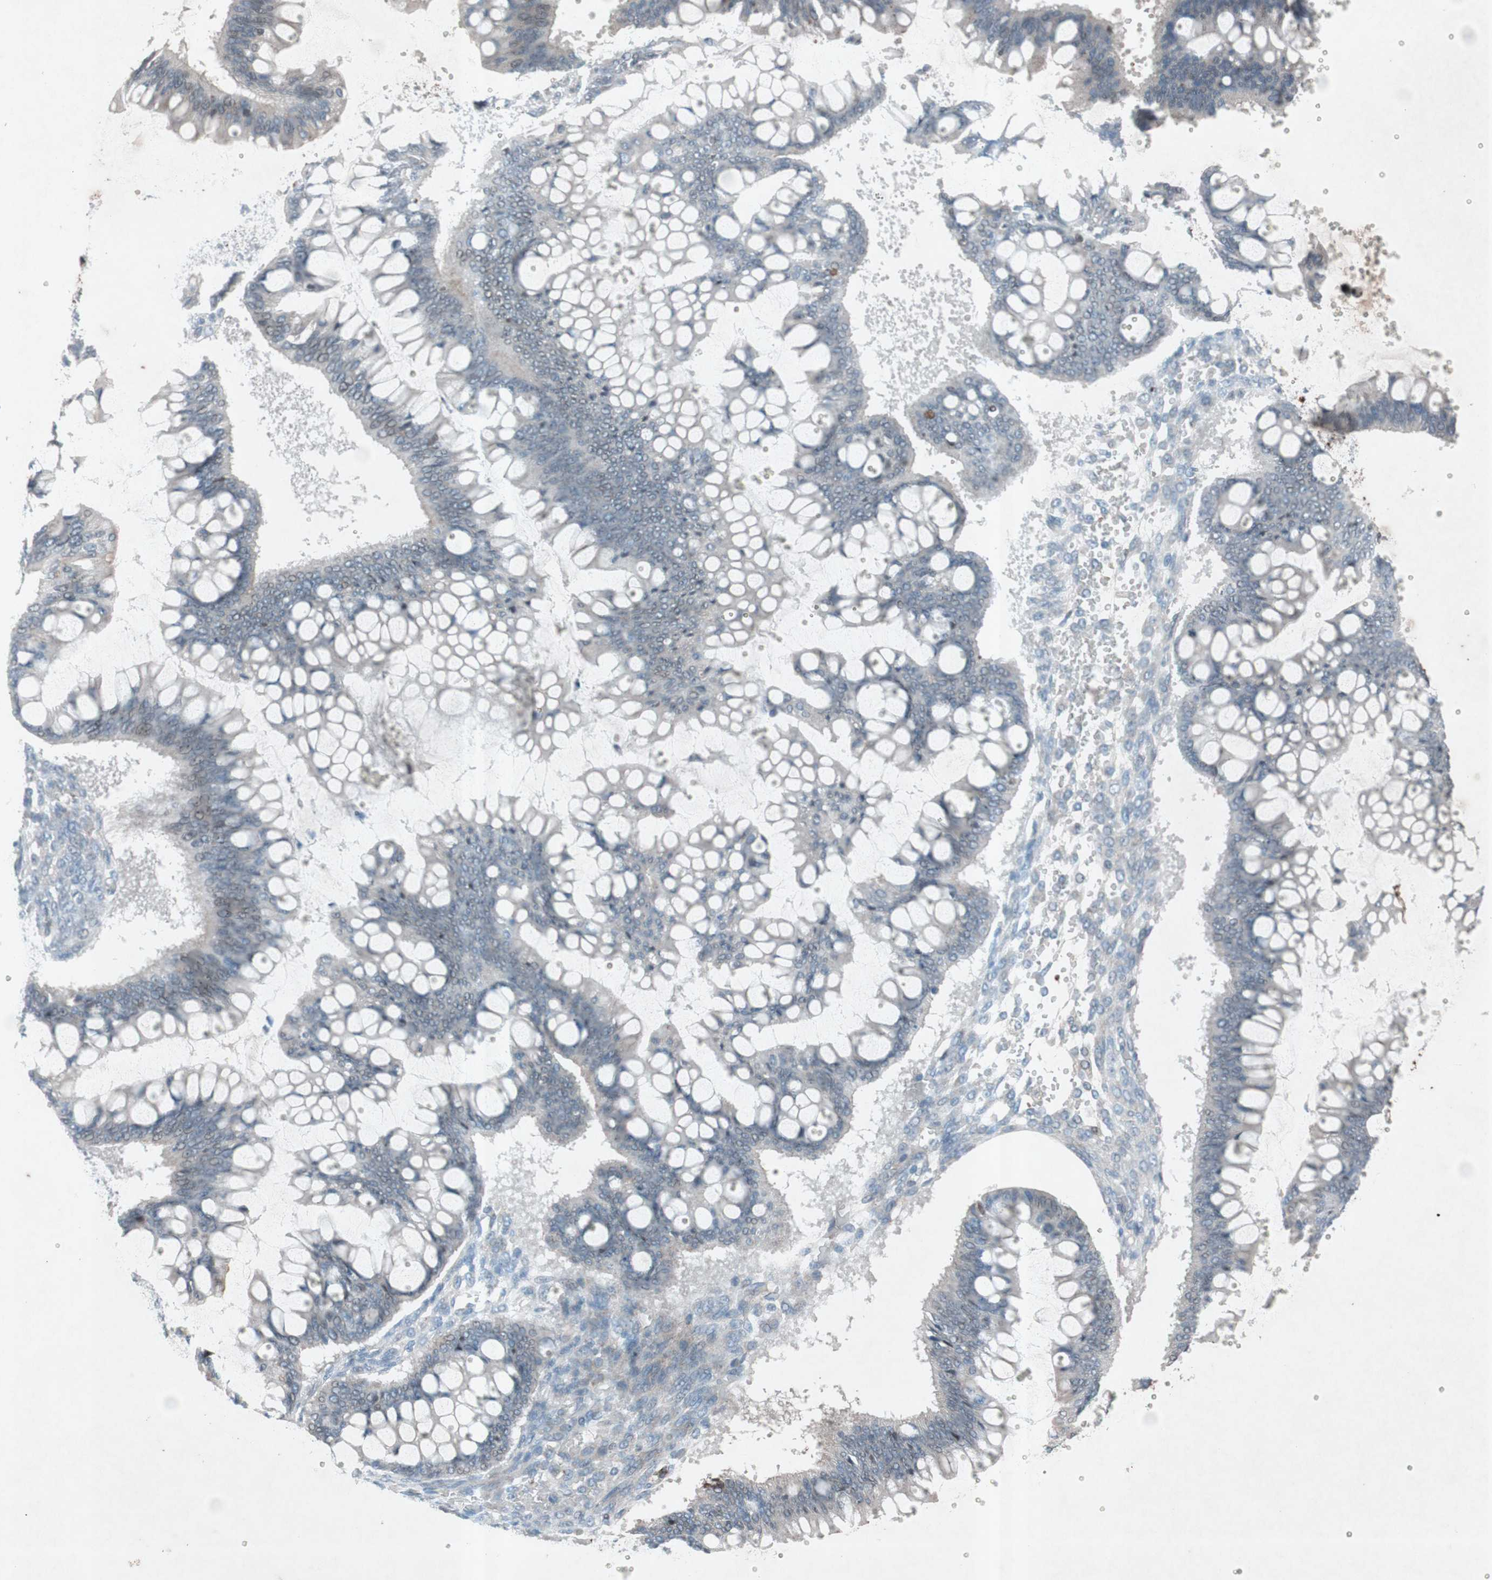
{"staining": {"intensity": "weak", "quantity": "<25%", "location": "cytoplasmic/membranous"}, "tissue": "ovarian cancer", "cell_type": "Tumor cells", "image_type": "cancer", "snomed": [{"axis": "morphology", "description": "Cystadenocarcinoma, mucinous, NOS"}, {"axis": "topography", "description": "Ovary"}], "caption": "Immunohistochemical staining of human ovarian cancer displays no significant positivity in tumor cells. The staining was performed using DAB (3,3'-diaminobenzidine) to visualize the protein expression in brown, while the nuclei were stained in blue with hematoxylin (Magnification: 20x).", "gene": "GRB7", "patient": {"sex": "female", "age": 73}}